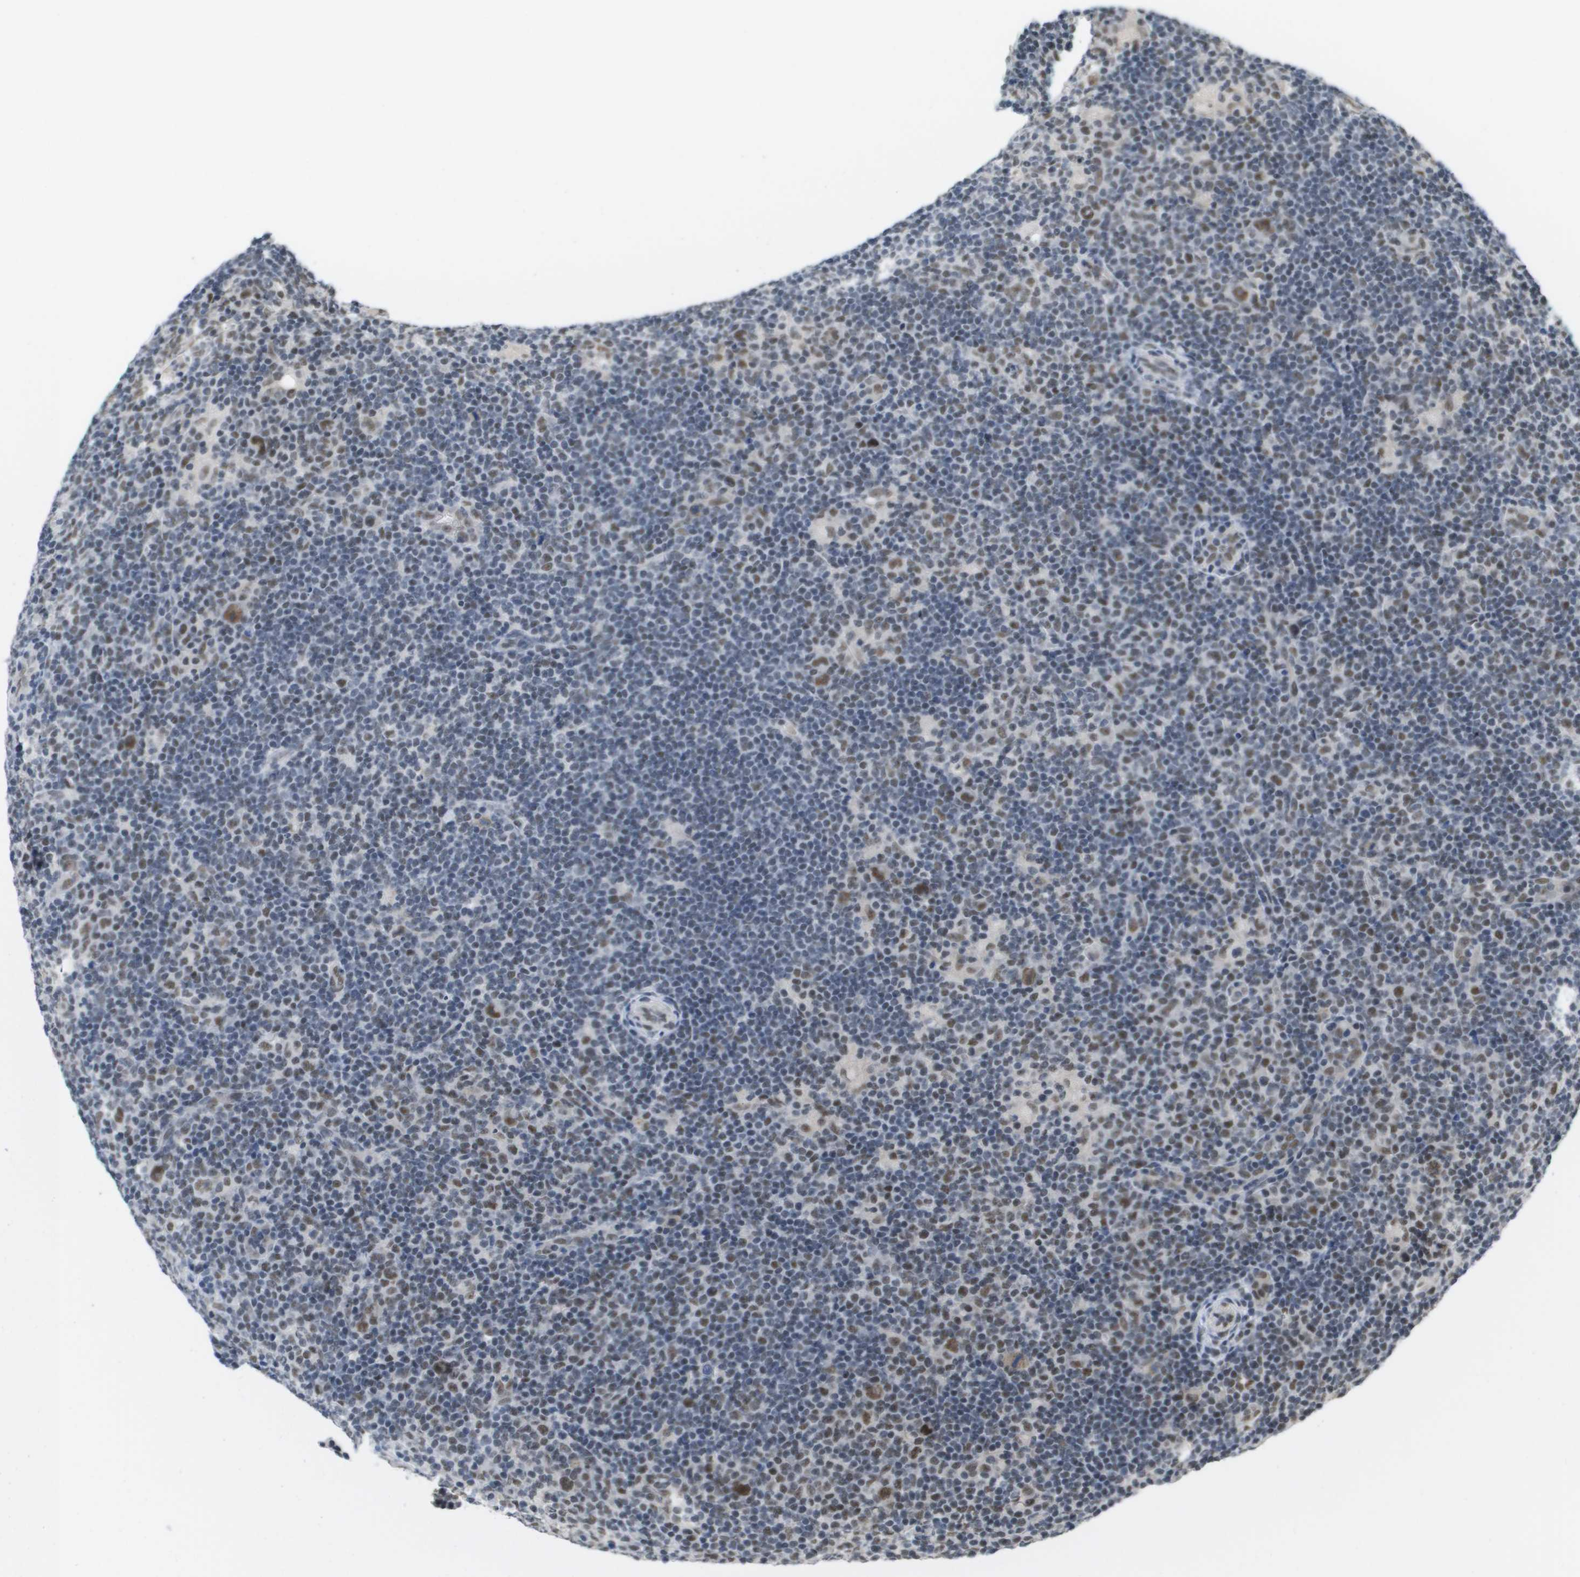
{"staining": {"intensity": "moderate", "quantity": ">75%", "location": "nuclear"}, "tissue": "lymphoma", "cell_type": "Tumor cells", "image_type": "cancer", "snomed": [{"axis": "morphology", "description": "Hodgkin's disease, NOS"}, {"axis": "topography", "description": "Lymph node"}], "caption": "Hodgkin's disease stained with IHC demonstrates moderate nuclear staining in approximately >75% of tumor cells. (Stains: DAB (3,3'-diaminobenzidine) in brown, nuclei in blue, Microscopy: brightfield microscopy at high magnification).", "gene": "ISY1", "patient": {"sex": "female", "age": 57}}